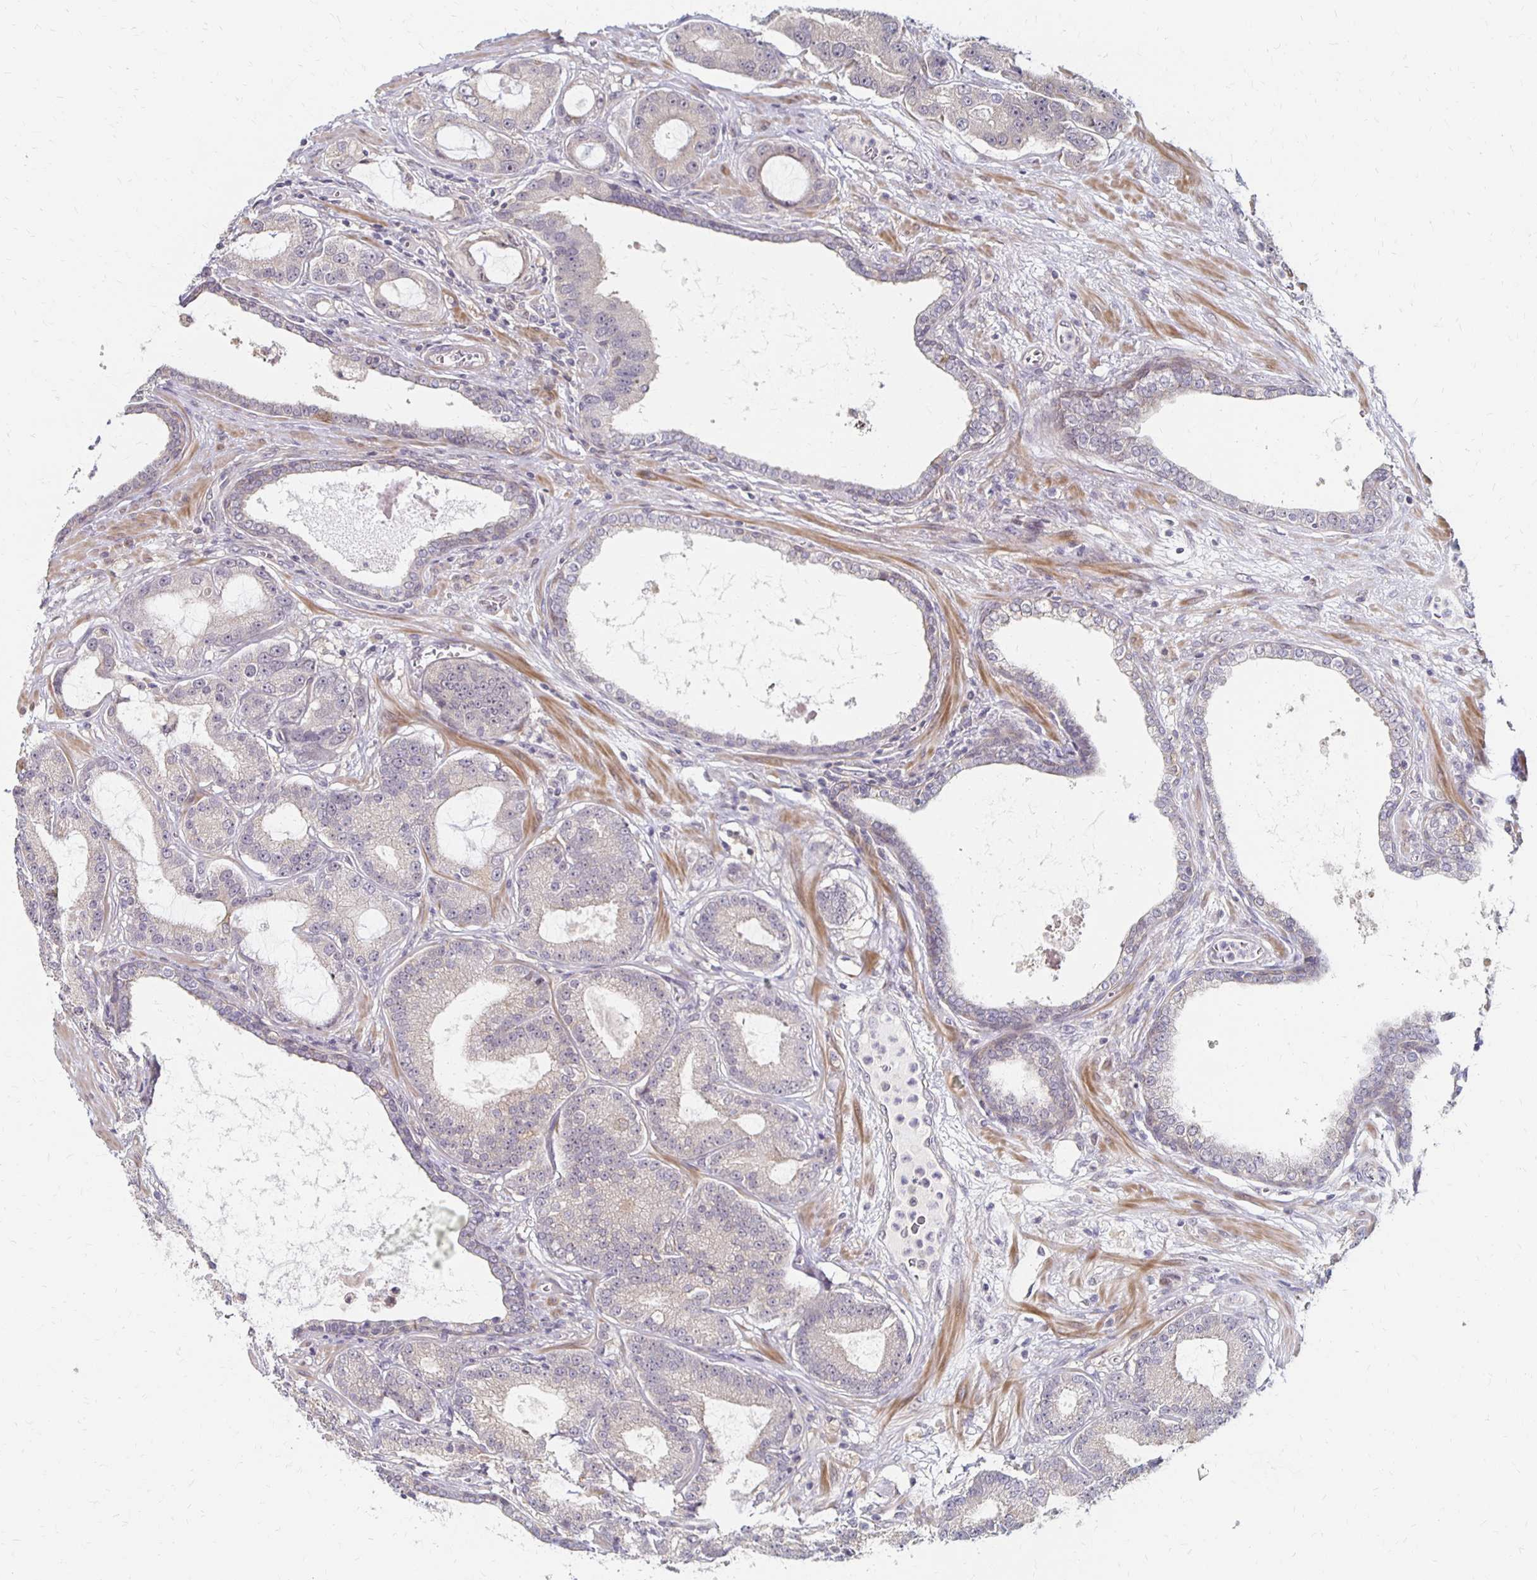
{"staining": {"intensity": "negative", "quantity": "none", "location": "none"}, "tissue": "prostate cancer", "cell_type": "Tumor cells", "image_type": "cancer", "snomed": [{"axis": "morphology", "description": "Adenocarcinoma, High grade"}, {"axis": "topography", "description": "Prostate"}], "caption": "This is a image of IHC staining of prostate cancer (adenocarcinoma (high-grade)), which shows no expression in tumor cells. (DAB (3,3'-diaminobenzidine) IHC visualized using brightfield microscopy, high magnification).", "gene": "PRKCB", "patient": {"sex": "male", "age": 65}}